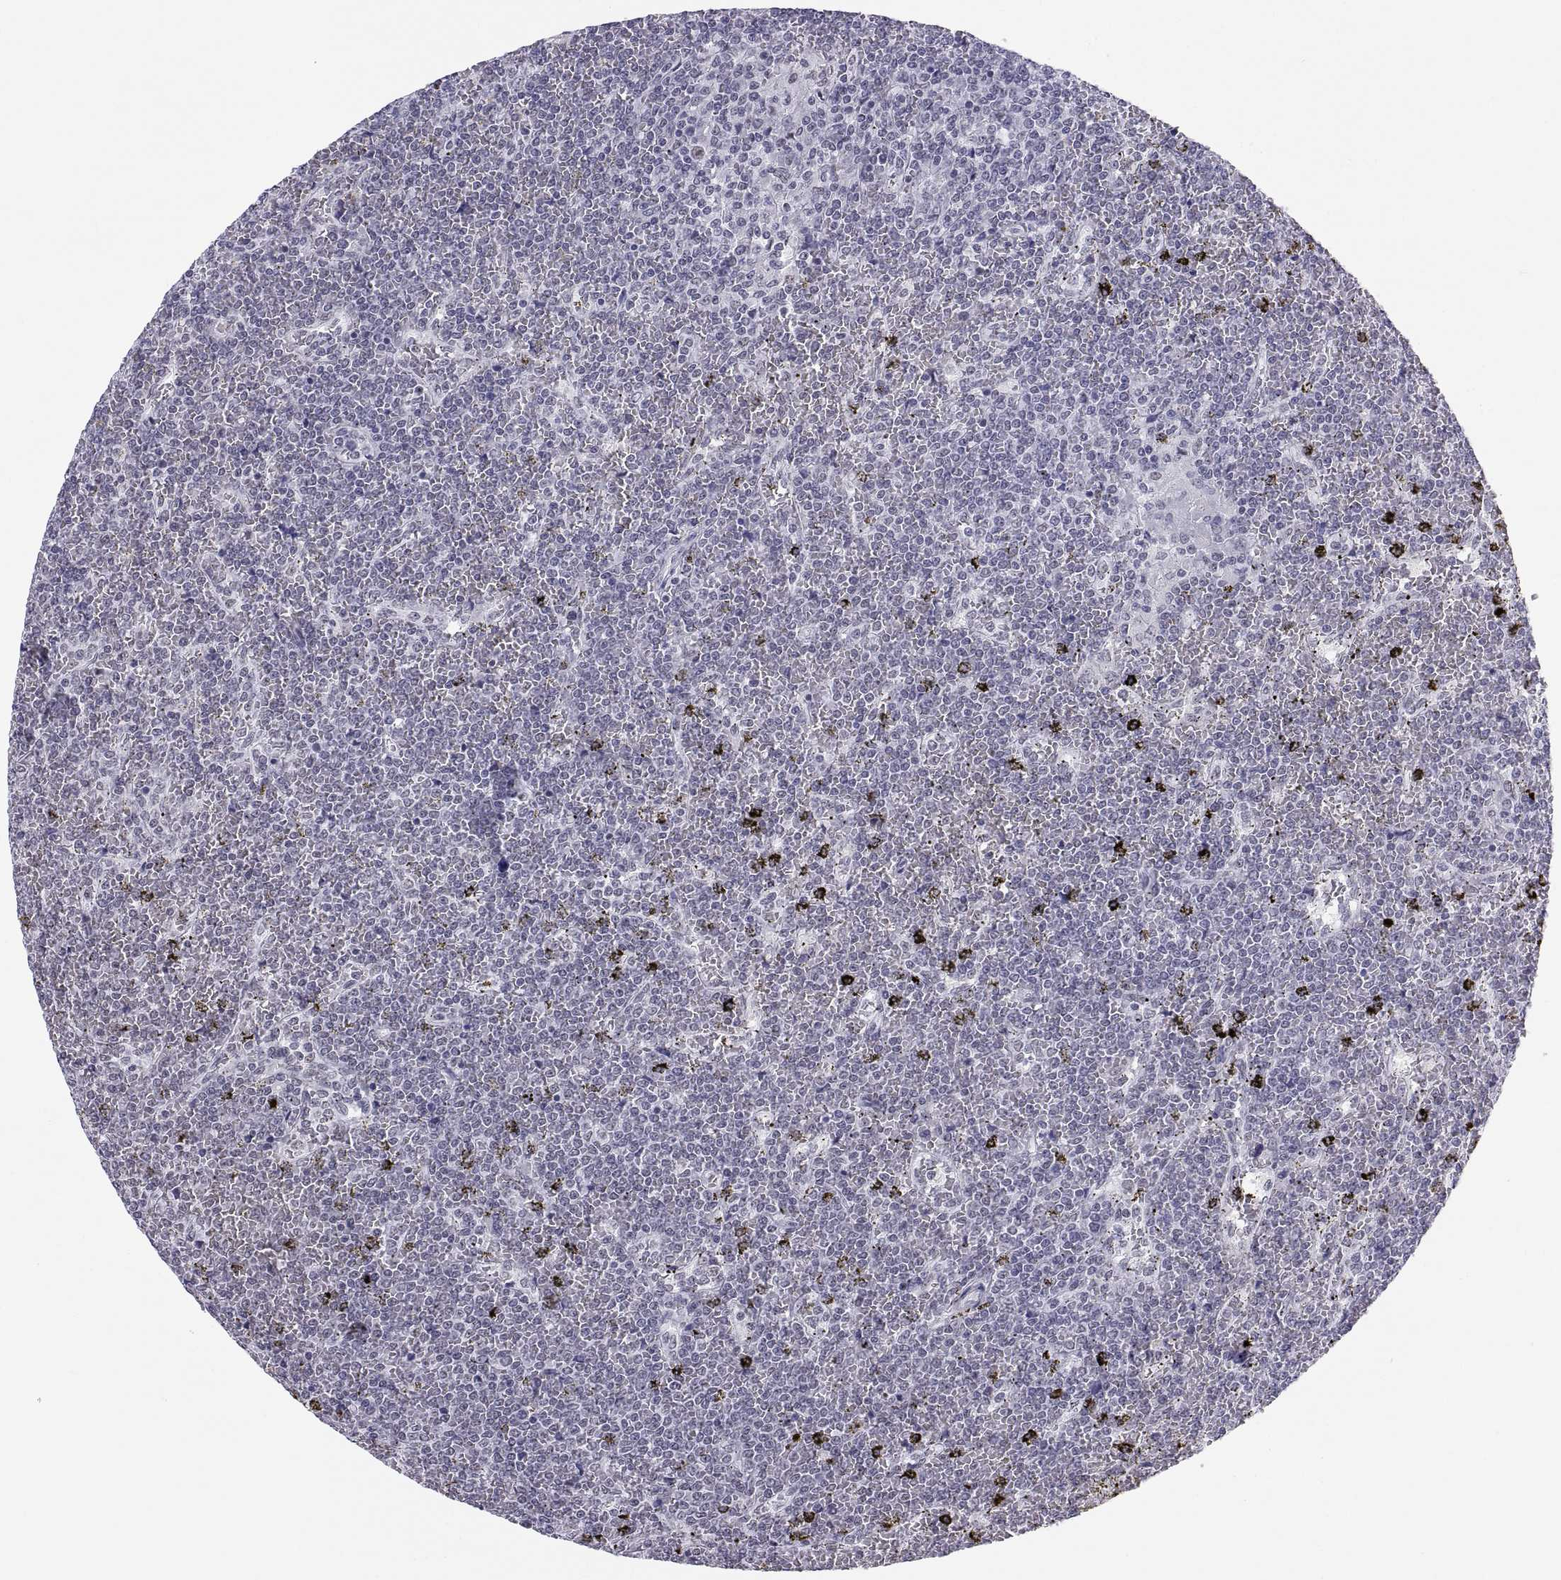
{"staining": {"intensity": "negative", "quantity": "none", "location": "none"}, "tissue": "lymphoma", "cell_type": "Tumor cells", "image_type": "cancer", "snomed": [{"axis": "morphology", "description": "Malignant lymphoma, non-Hodgkin's type, Low grade"}, {"axis": "topography", "description": "Spleen"}], "caption": "The immunohistochemistry photomicrograph has no significant expression in tumor cells of malignant lymphoma, non-Hodgkin's type (low-grade) tissue.", "gene": "NEUROD6", "patient": {"sex": "female", "age": 19}}